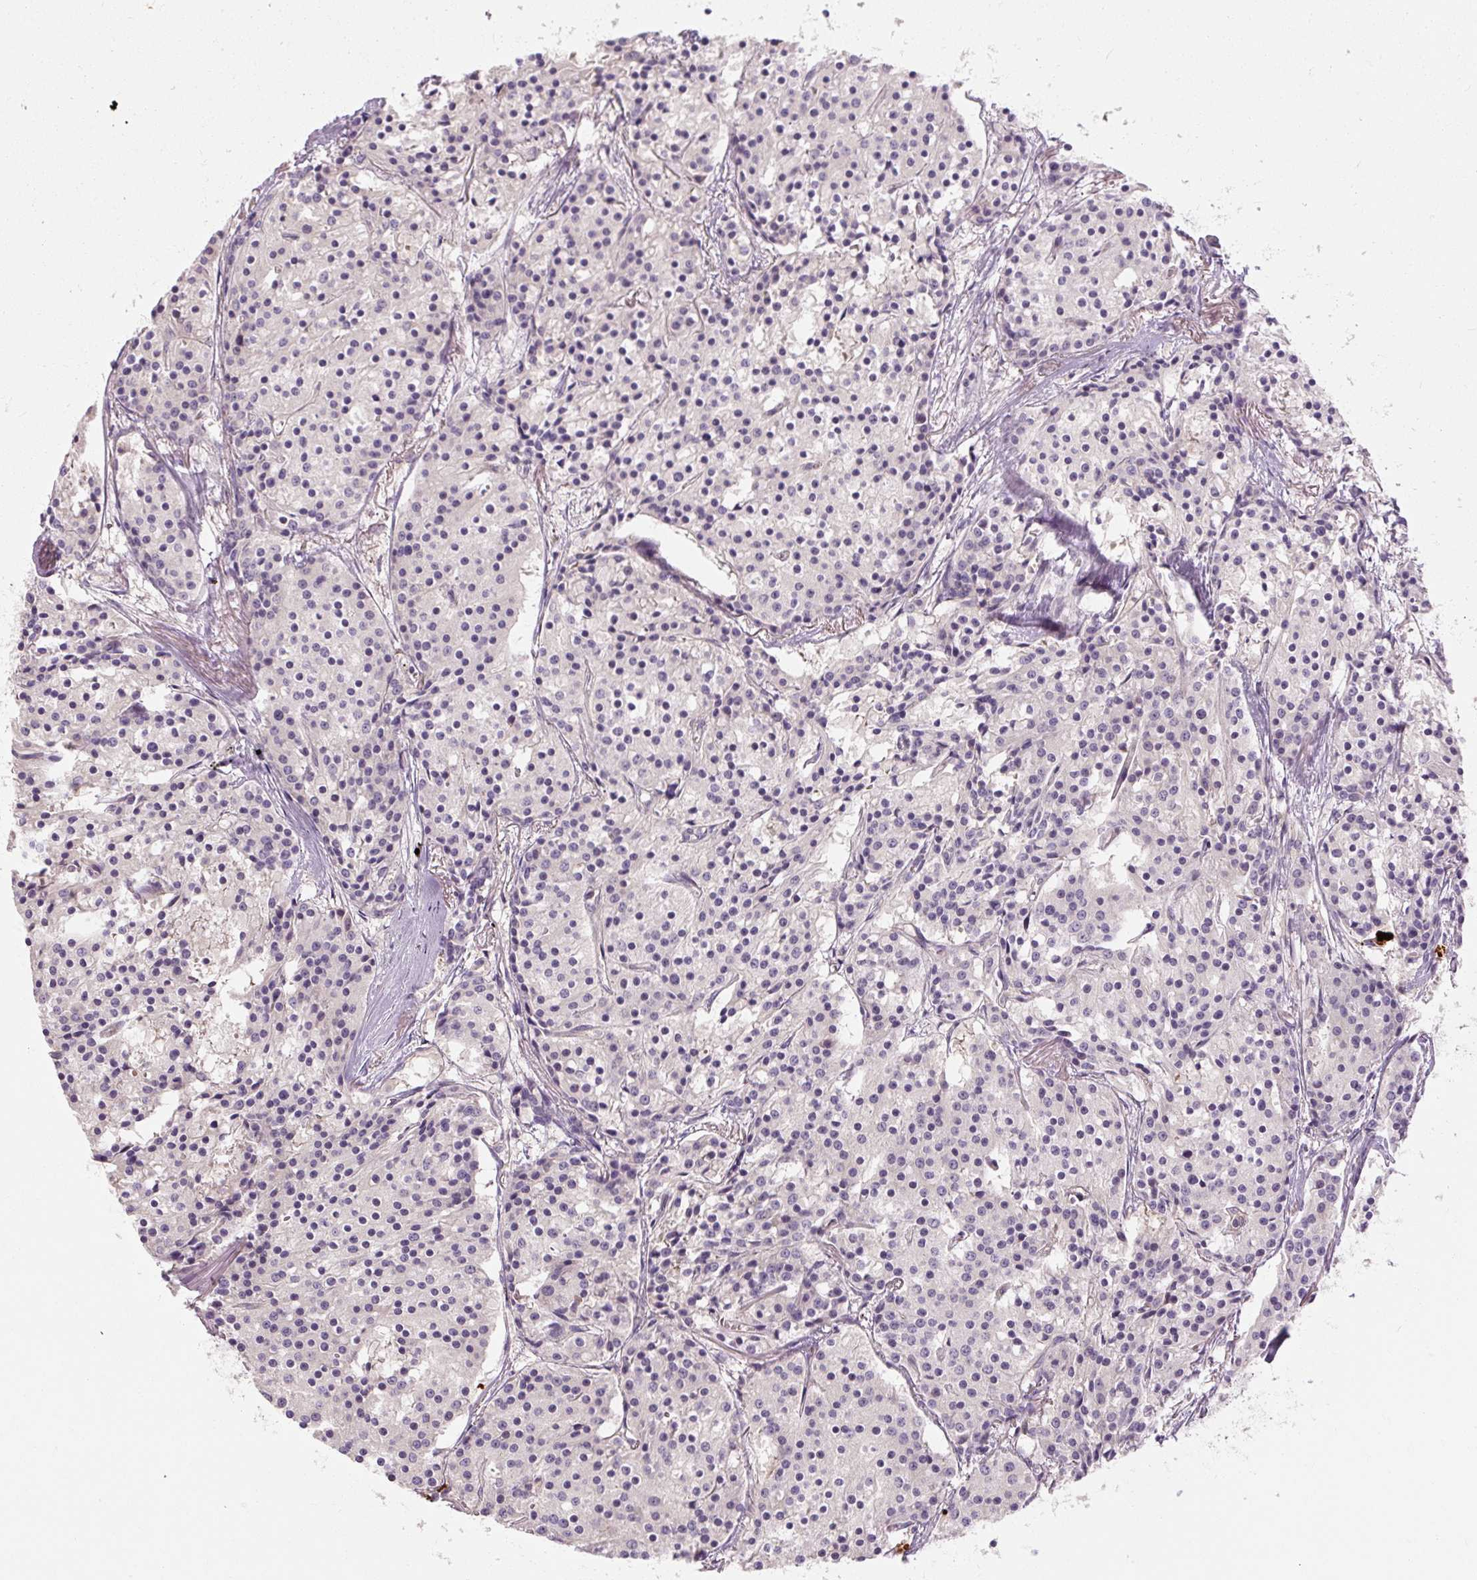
{"staining": {"intensity": "negative", "quantity": "none", "location": "none"}, "tissue": "carcinoid", "cell_type": "Tumor cells", "image_type": "cancer", "snomed": [{"axis": "morphology", "description": "Carcinoid, malignant, NOS"}, {"axis": "topography", "description": "Skin"}], "caption": "Photomicrograph shows no protein expression in tumor cells of carcinoid tissue.", "gene": "RB1CC1", "patient": {"sex": "female", "age": 79}}